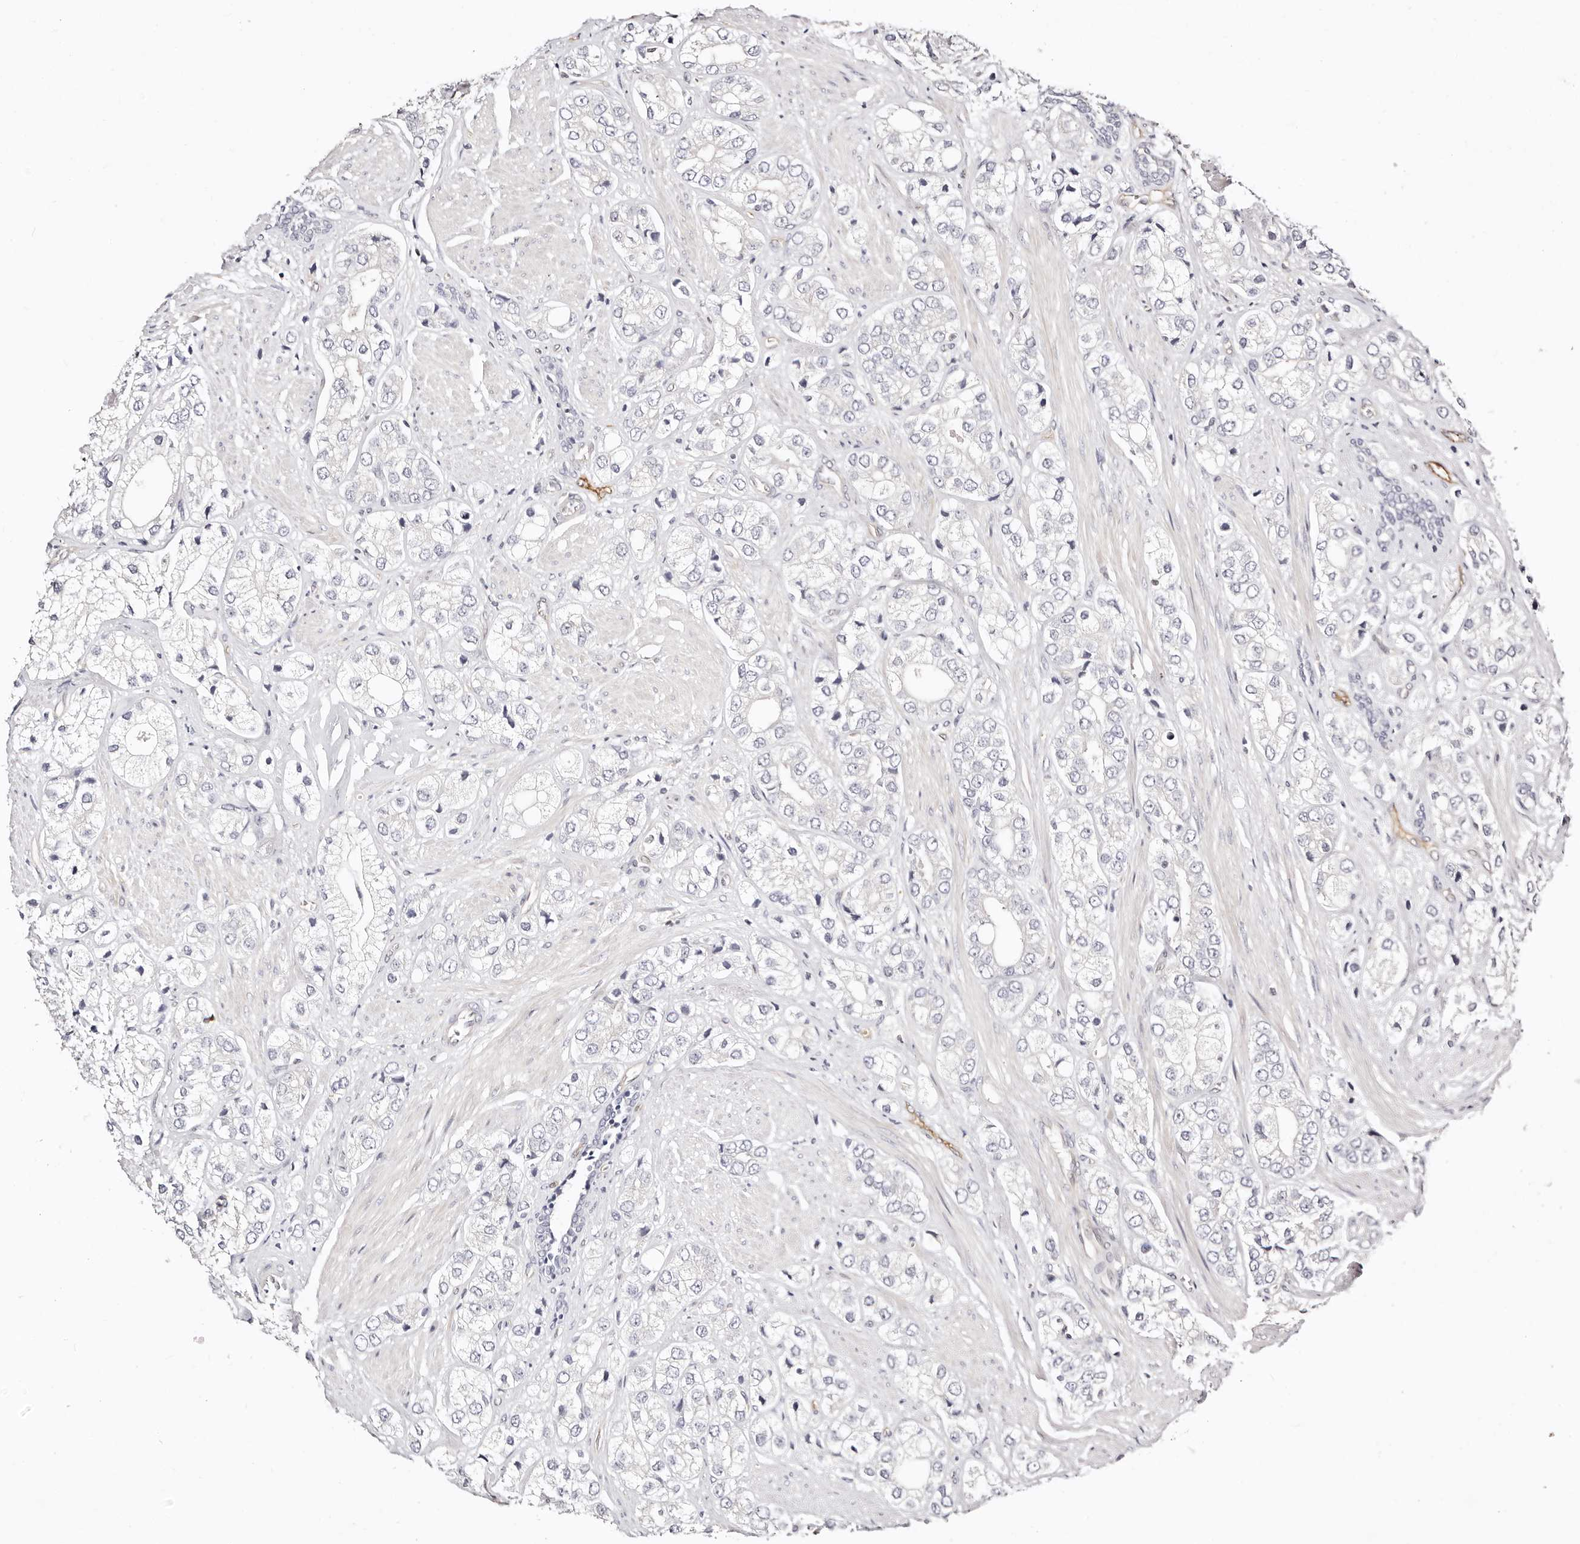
{"staining": {"intensity": "negative", "quantity": "none", "location": "none"}, "tissue": "prostate cancer", "cell_type": "Tumor cells", "image_type": "cancer", "snomed": [{"axis": "morphology", "description": "Adenocarcinoma, High grade"}, {"axis": "topography", "description": "Prostate"}], "caption": "Prostate adenocarcinoma (high-grade) was stained to show a protein in brown. There is no significant staining in tumor cells. The staining was performed using DAB (3,3'-diaminobenzidine) to visualize the protein expression in brown, while the nuclei were stained in blue with hematoxylin (Magnification: 20x).", "gene": "STAT5A", "patient": {"sex": "male", "age": 50}}